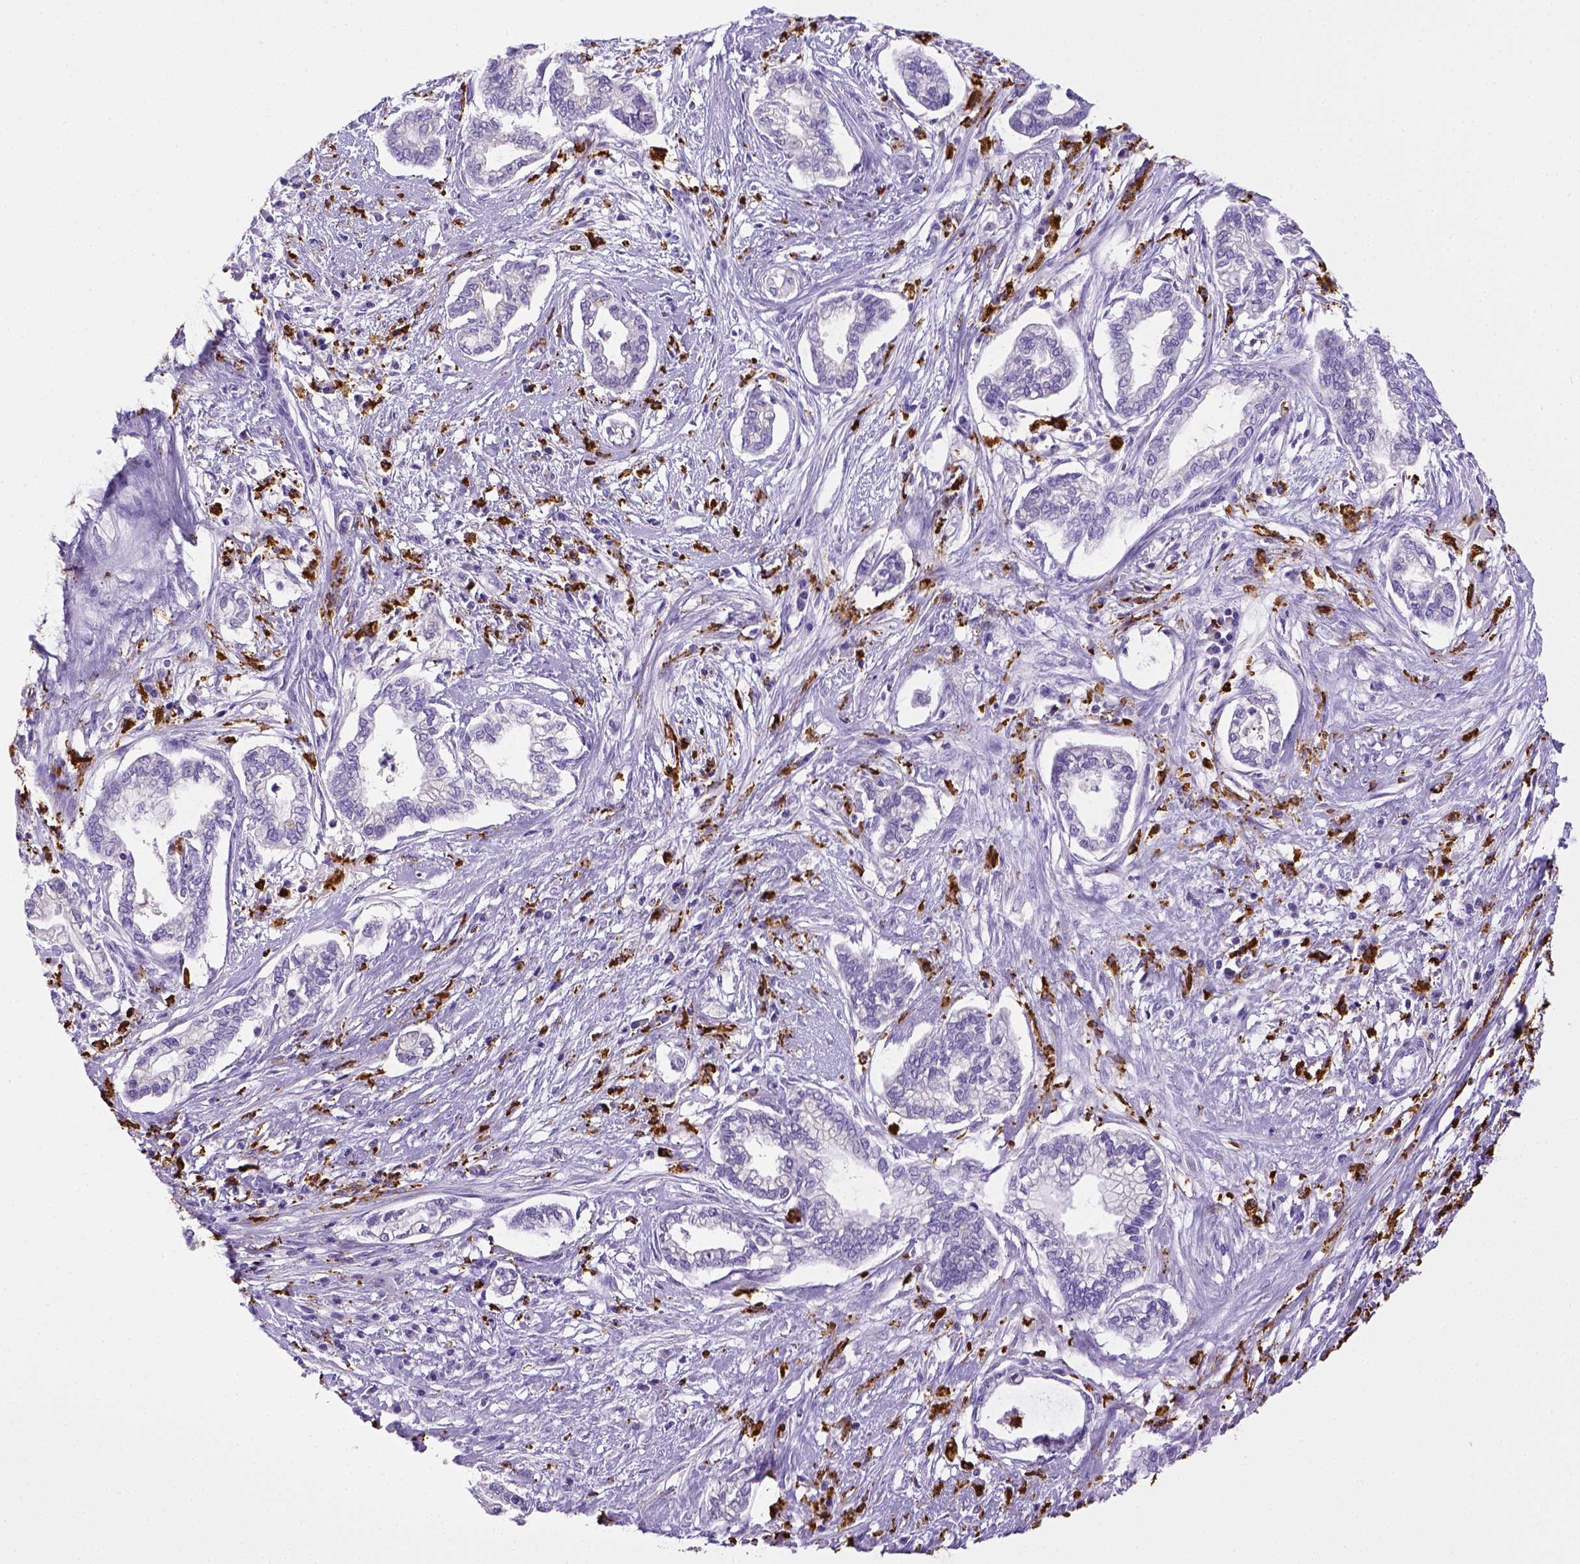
{"staining": {"intensity": "negative", "quantity": "none", "location": "none"}, "tissue": "cervical cancer", "cell_type": "Tumor cells", "image_type": "cancer", "snomed": [{"axis": "morphology", "description": "Adenocarcinoma, NOS"}, {"axis": "topography", "description": "Cervix"}], "caption": "Immunohistochemical staining of adenocarcinoma (cervical) exhibits no significant staining in tumor cells. Brightfield microscopy of immunohistochemistry (IHC) stained with DAB (3,3'-diaminobenzidine) (brown) and hematoxylin (blue), captured at high magnification.", "gene": "CD68", "patient": {"sex": "female", "age": 62}}